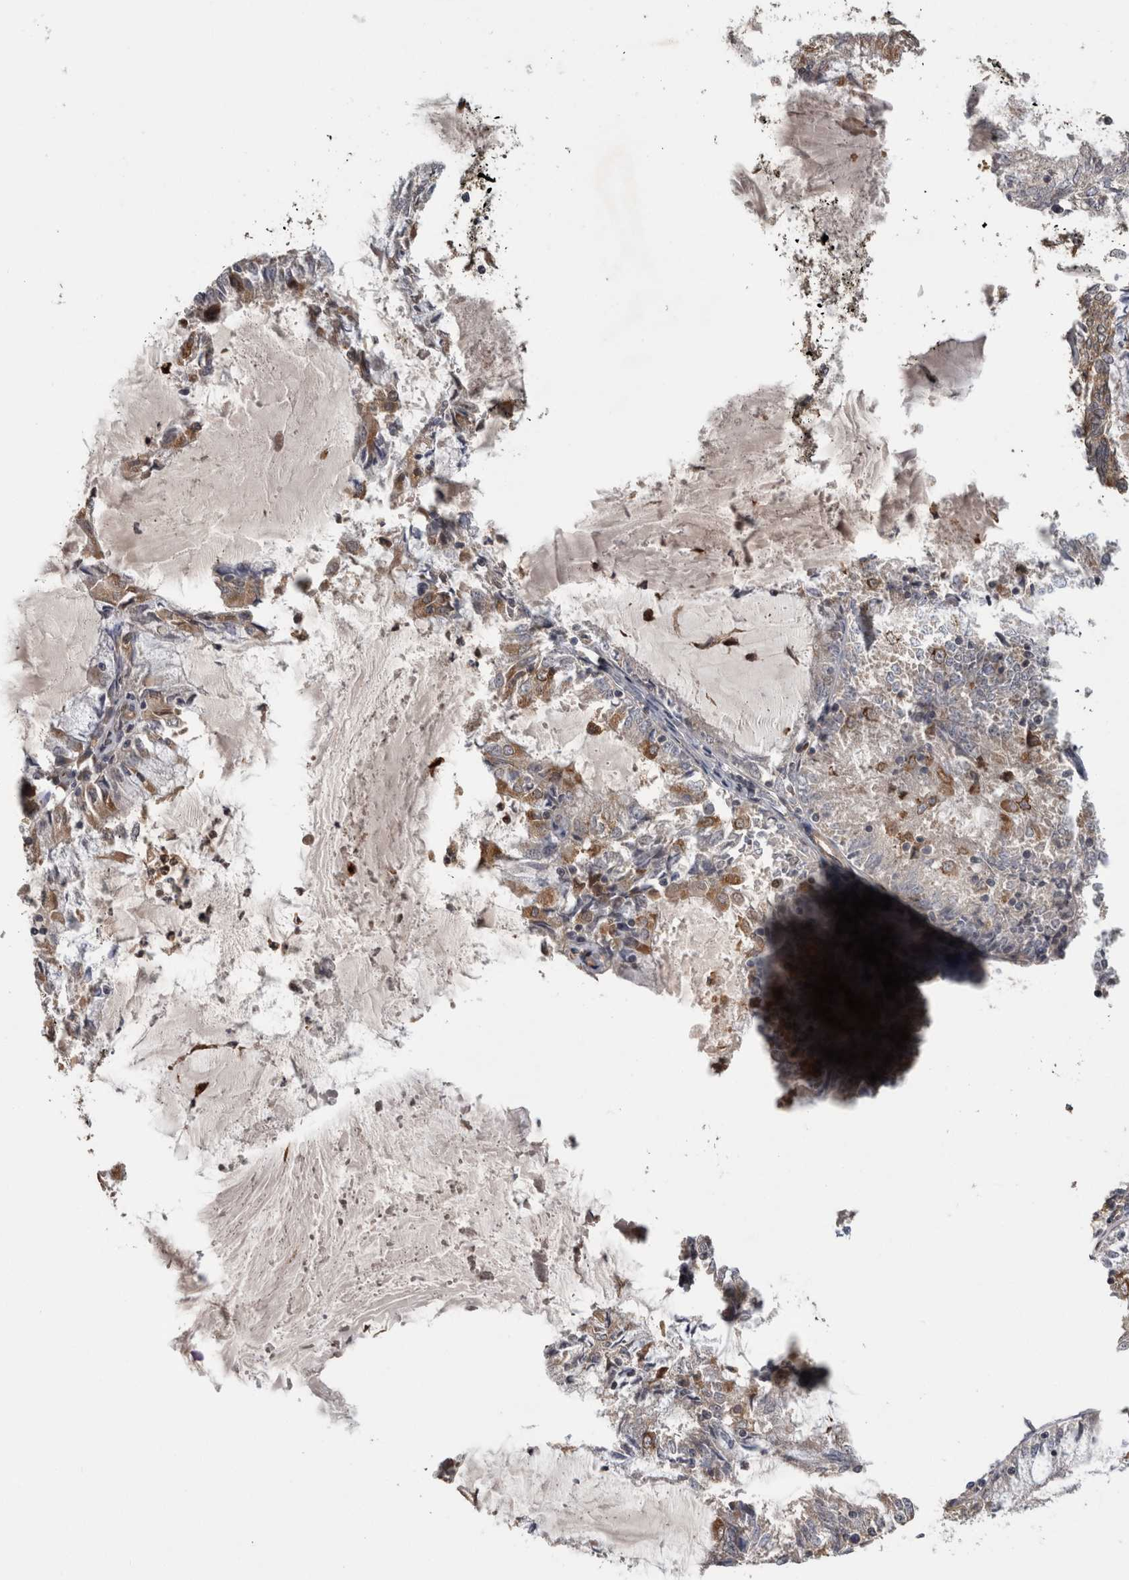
{"staining": {"intensity": "weak", "quantity": "<25%", "location": "cytoplasmic/membranous"}, "tissue": "endometrial cancer", "cell_type": "Tumor cells", "image_type": "cancer", "snomed": [{"axis": "morphology", "description": "Adenocarcinoma, NOS"}, {"axis": "topography", "description": "Endometrium"}], "caption": "Immunohistochemistry image of neoplastic tissue: endometrial cancer stained with DAB (3,3'-diaminobenzidine) reveals no significant protein positivity in tumor cells. Brightfield microscopy of immunohistochemistry stained with DAB (3,3'-diaminobenzidine) (brown) and hematoxylin (blue), captured at high magnification.", "gene": "ATXN2", "patient": {"sex": "female", "age": 57}}